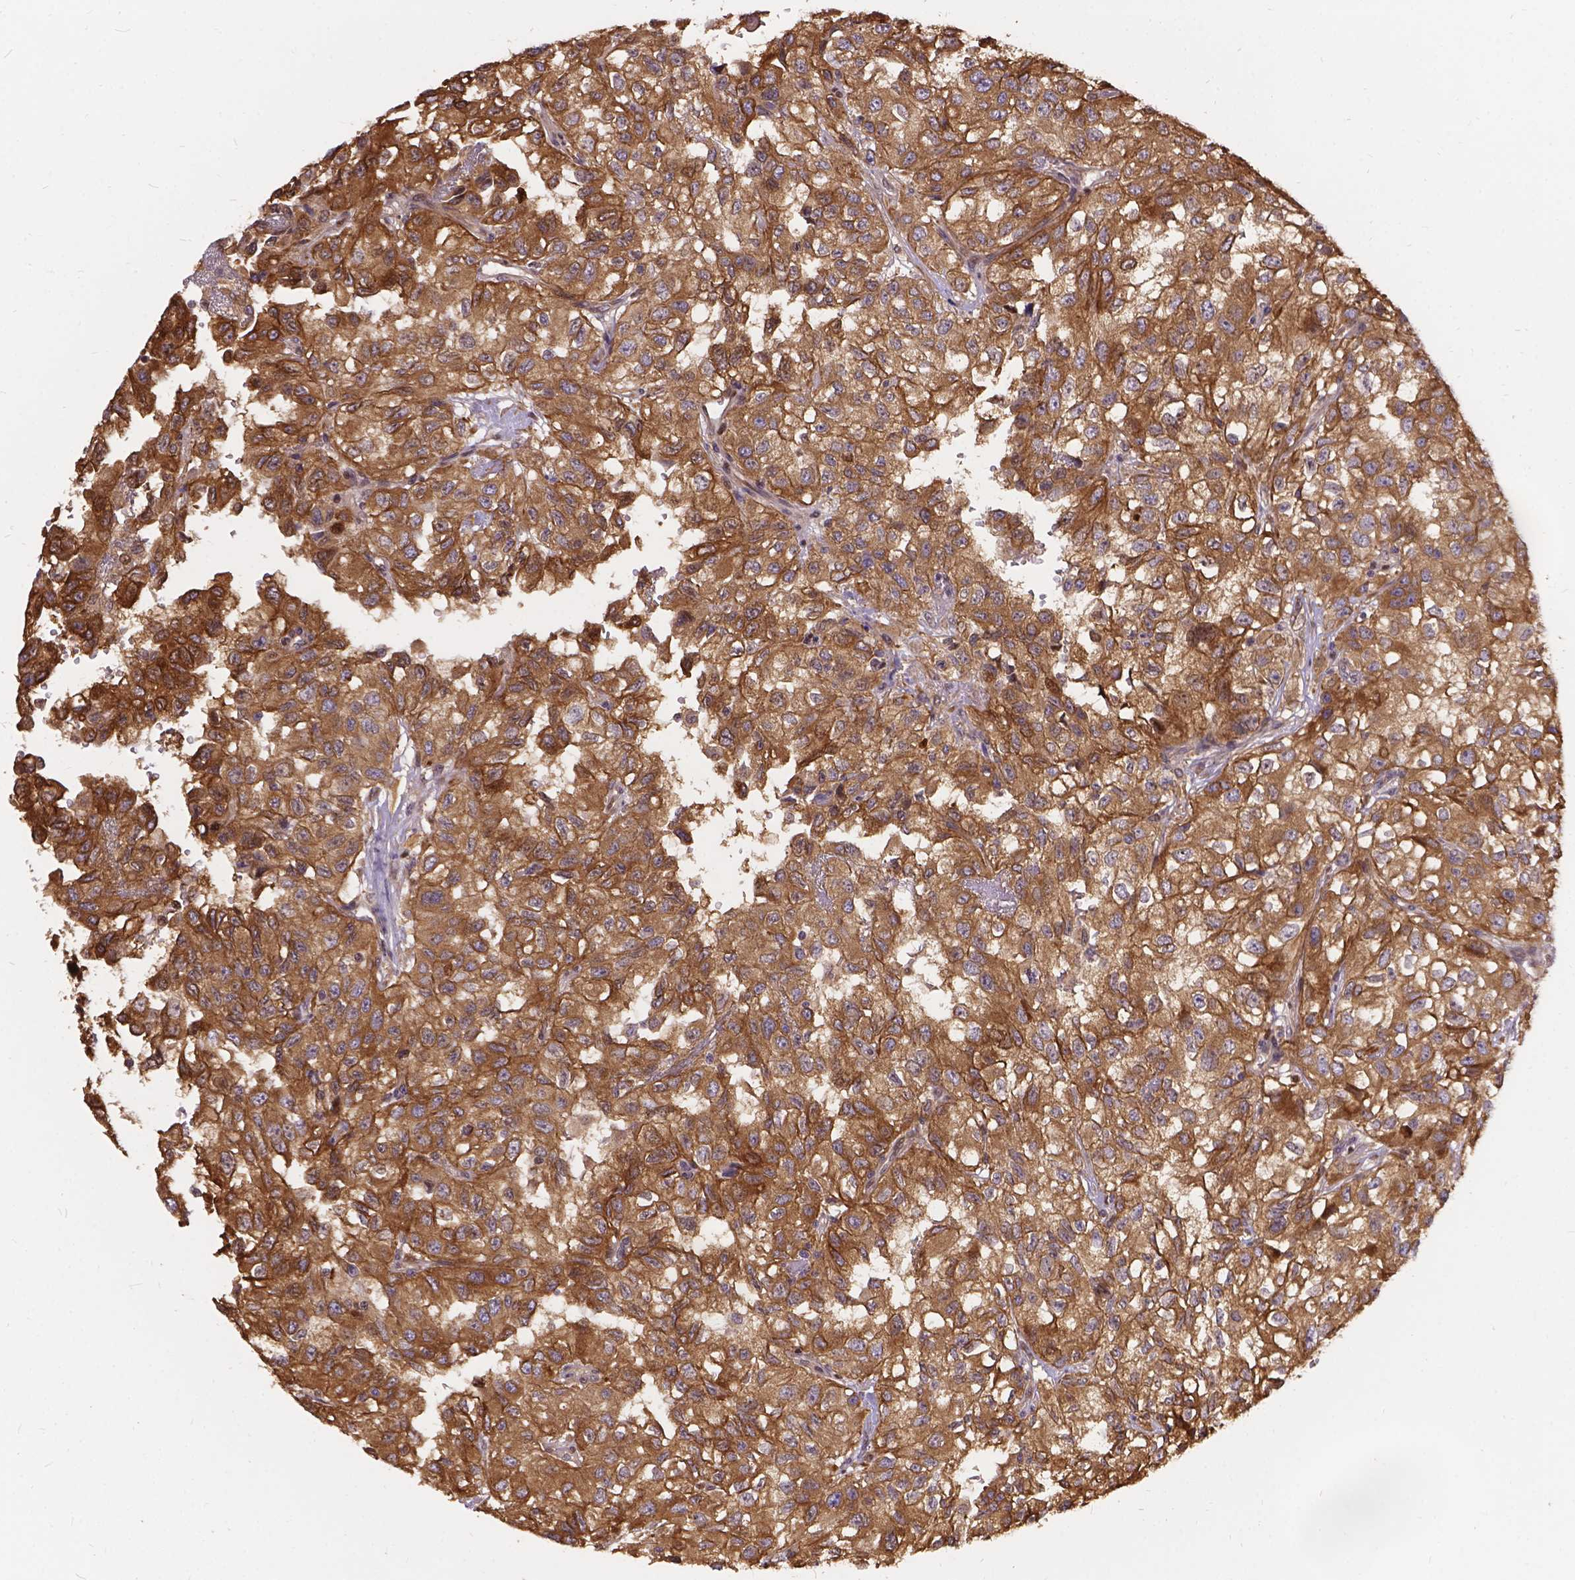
{"staining": {"intensity": "moderate", "quantity": ">75%", "location": "cytoplasmic/membranous"}, "tissue": "renal cancer", "cell_type": "Tumor cells", "image_type": "cancer", "snomed": [{"axis": "morphology", "description": "Adenocarcinoma, NOS"}, {"axis": "topography", "description": "Kidney"}], "caption": "DAB (3,3'-diaminobenzidine) immunohistochemical staining of renal adenocarcinoma reveals moderate cytoplasmic/membranous protein staining in about >75% of tumor cells. The protein of interest is stained brown, and the nuclei are stained in blue (DAB IHC with brightfield microscopy, high magnification).", "gene": "DENND6A", "patient": {"sex": "male", "age": 64}}